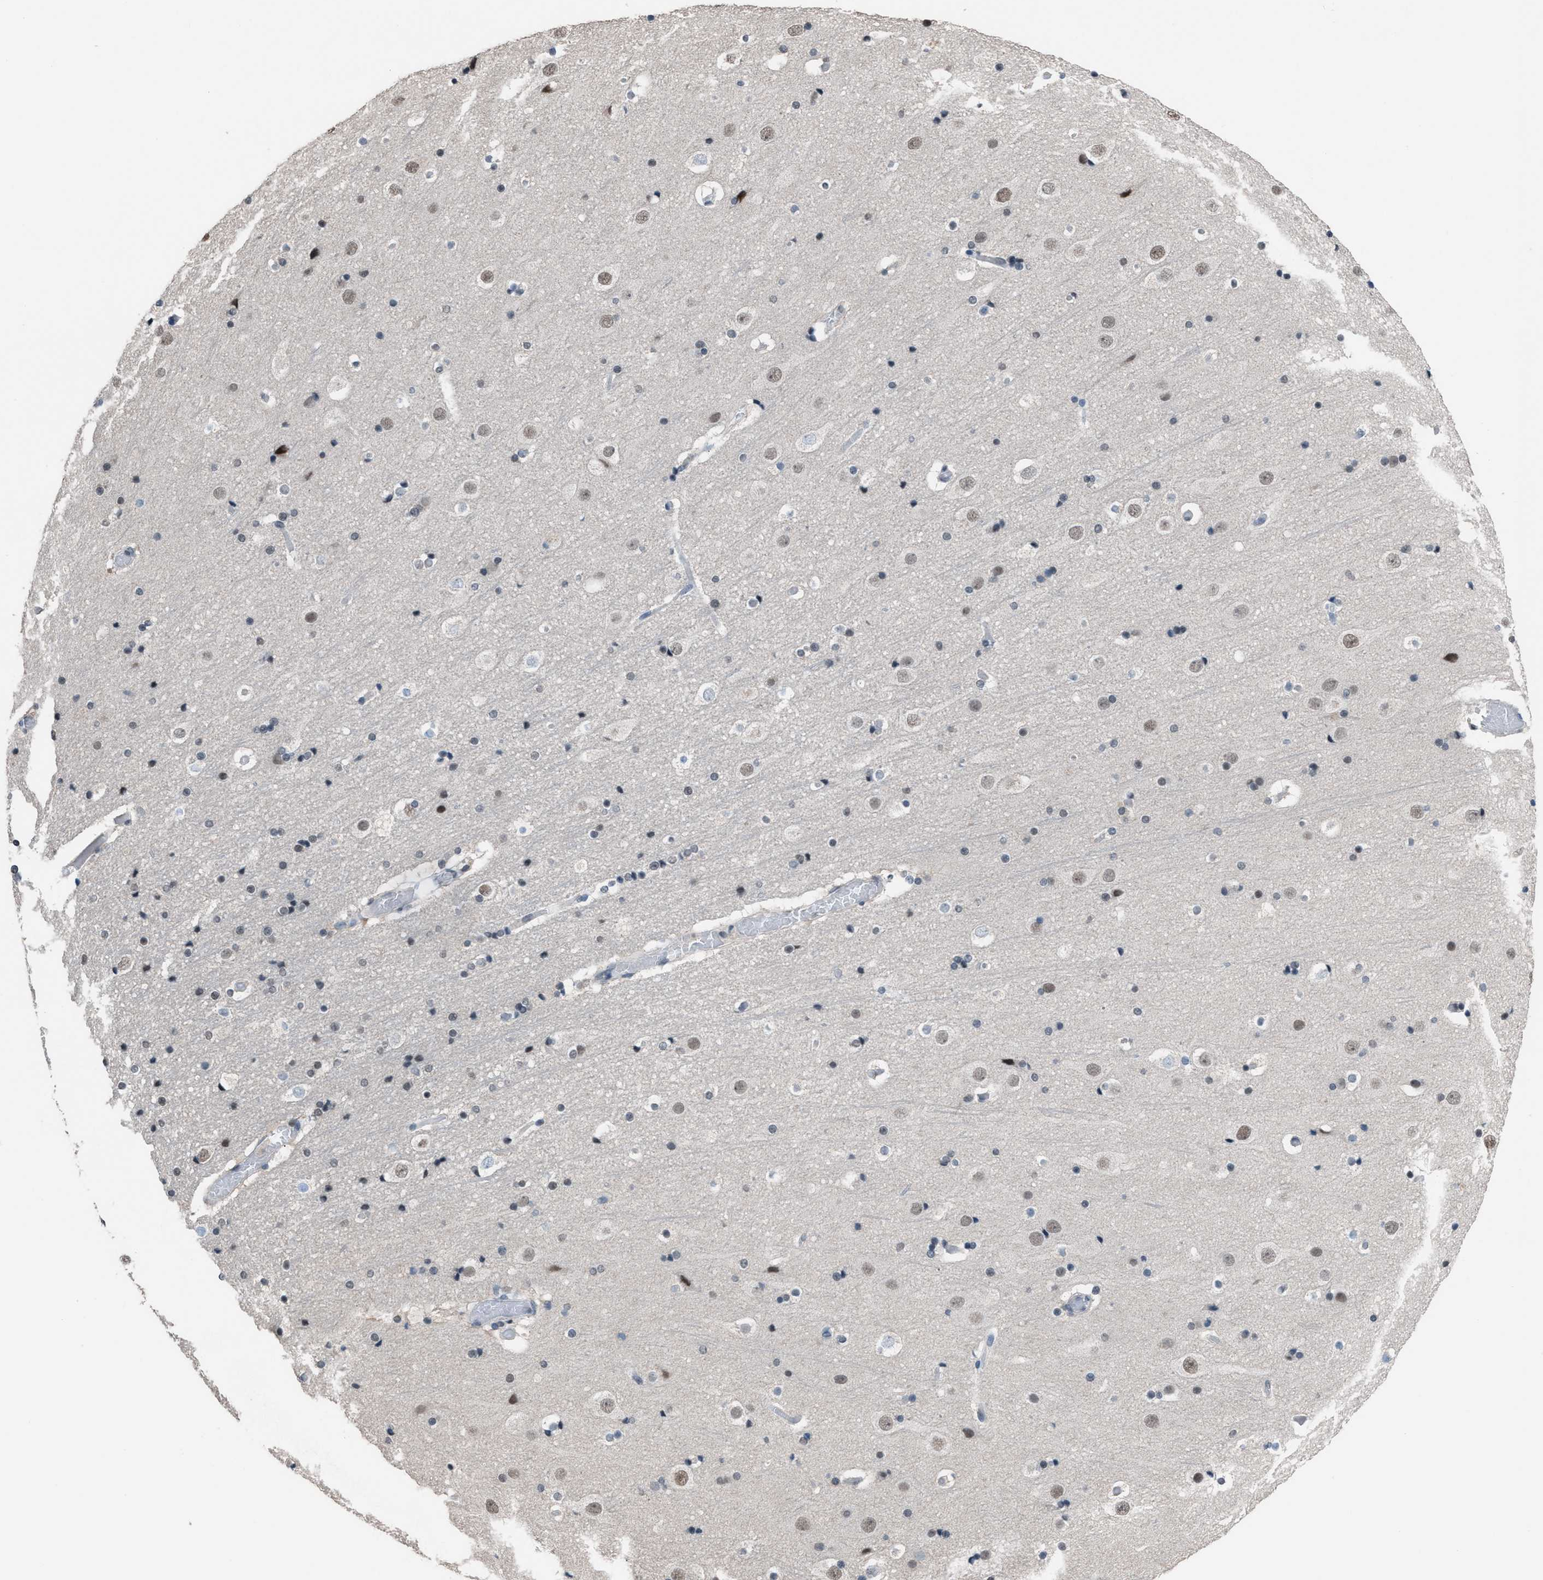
{"staining": {"intensity": "negative", "quantity": "none", "location": "none"}, "tissue": "cerebral cortex", "cell_type": "Endothelial cells", "image_type": "normal", "snomed": [{"axis": "morphology", "description": "Normal tissue, NOS"}, {"axis": "topography", "description": "Cerebral cortex"}], "caption": "IHC photomicrograph of normal human cerebral cortex stained for a protein (brown), which shows no staining in endothelial cells. (DAB (3,3'-diaminobenzidine) IHC, high magnification).", "gene": "ZNF276", "patient": {"sex": "male", "age": 57}}